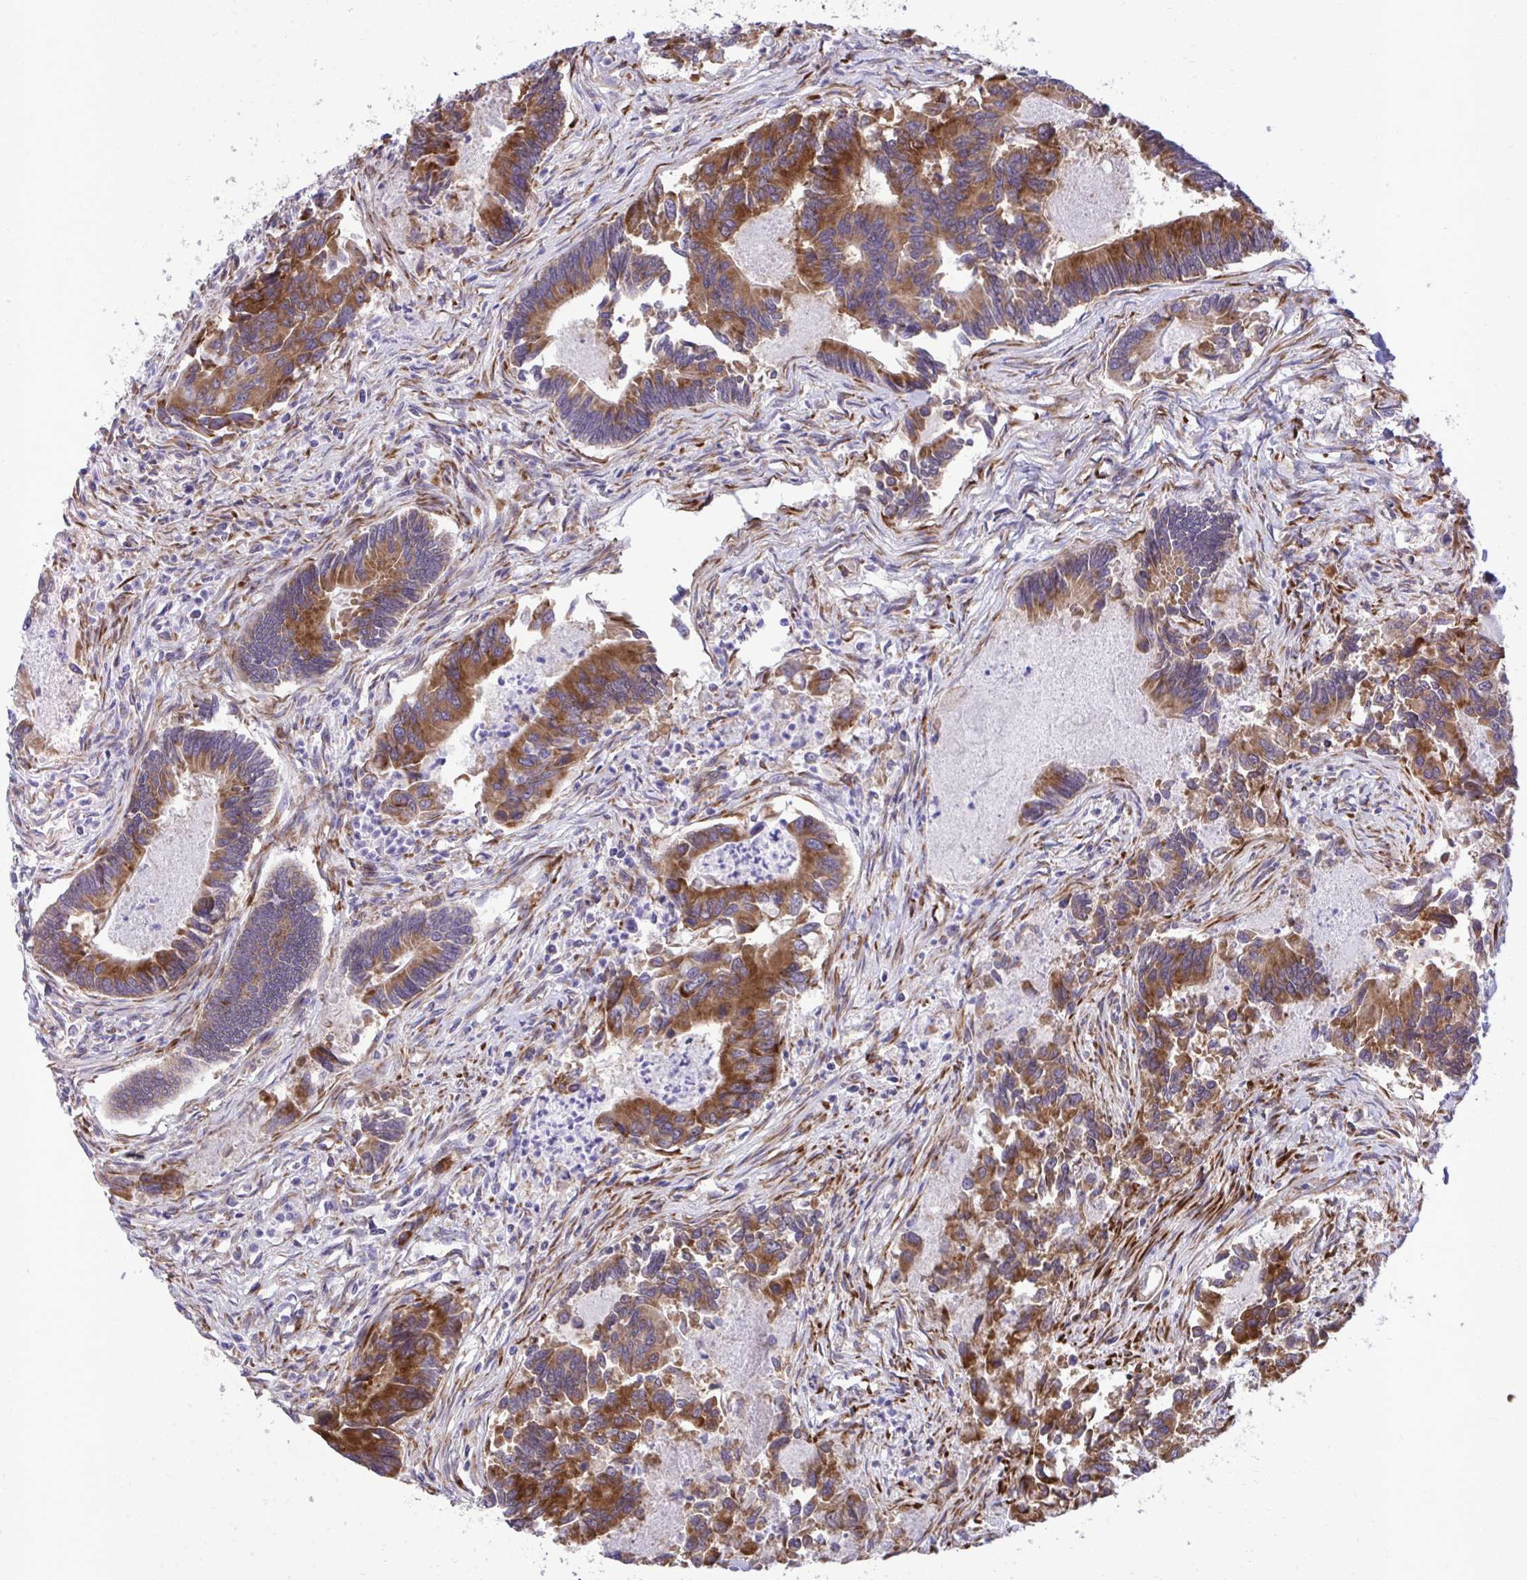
{"staining": {"intensity": "moderate", "quantity": ">75%", "location": "cytoplasmic/membranous"}, "tissue": "colorectal cancer", "cell_type": "Tumor cells", "image_type": "cancer", "snomed": [{"axis": "morphology", "description": "Adenocarcinoma, NOS"}, {"axis": "topography", "description": "Colon"}], "caption": "Protein analysis of adenocarcinoma (colorectal) tissue displays moderate cytoplasmic/membranous positivity in about >75% of tumor cells.", "gene": "RPS15", "patient": {"sex": "female", "age": 67}}